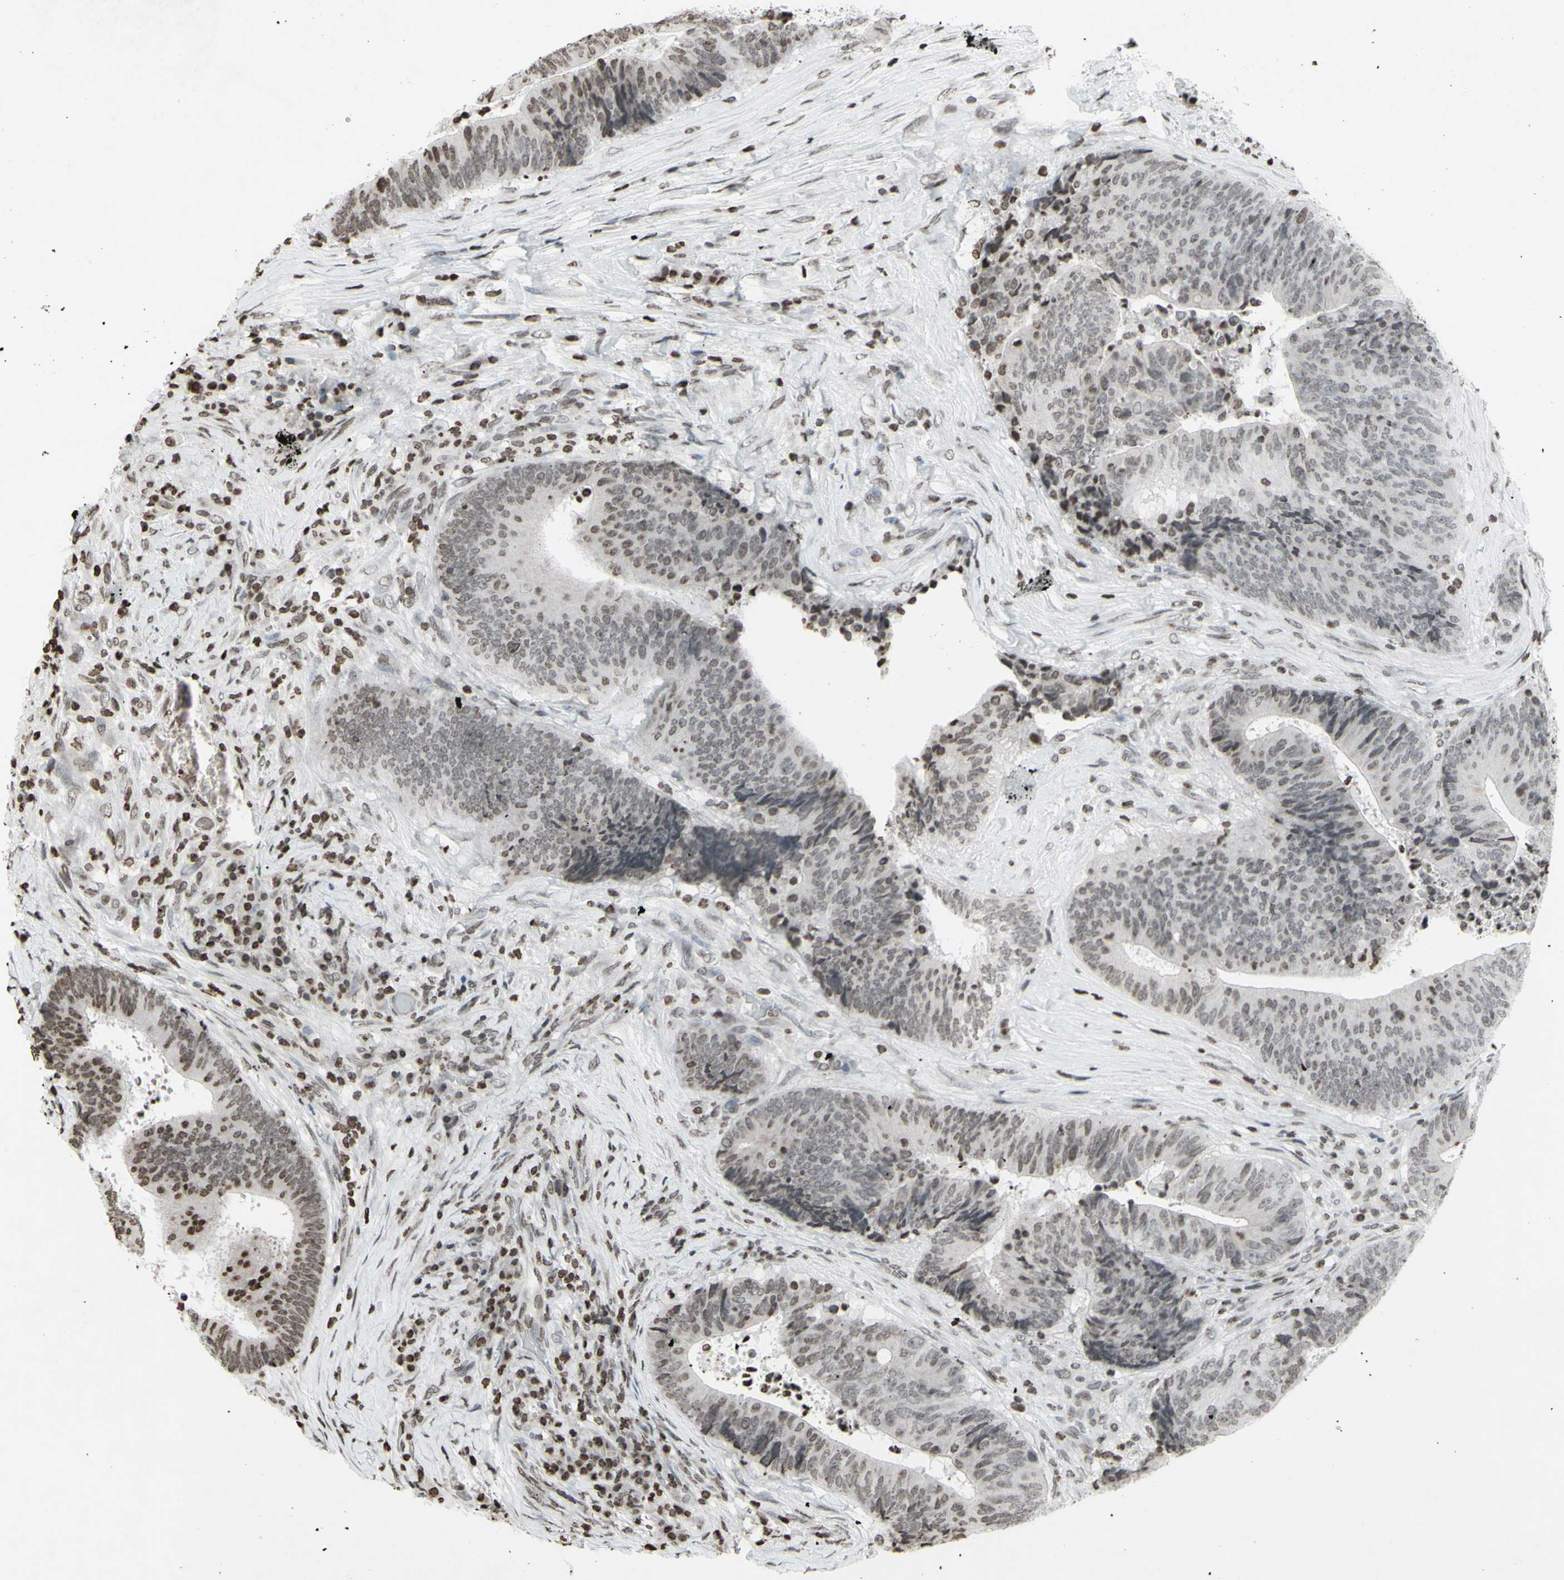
{"staining": {"intensity": "weak", "quantity": "25%-75%", "location": "nuclear"}, "tissue": "colorectal cancer", "cell_type": "Tumor cells", "image_type": "cancer", "snomed": [{"axis": "morphology", "description": "Adenocarcinoma, NOS"}, {"axis": "topography", "description": "Rectum"}], "caption": "The image displays staining of colorectal cancer (adenocarcinoma), revealing weak nuclear protein staining (brown color) within tumor cells.", "gene": "CD79B", "patient": {"sex": "male", "age": 72}}